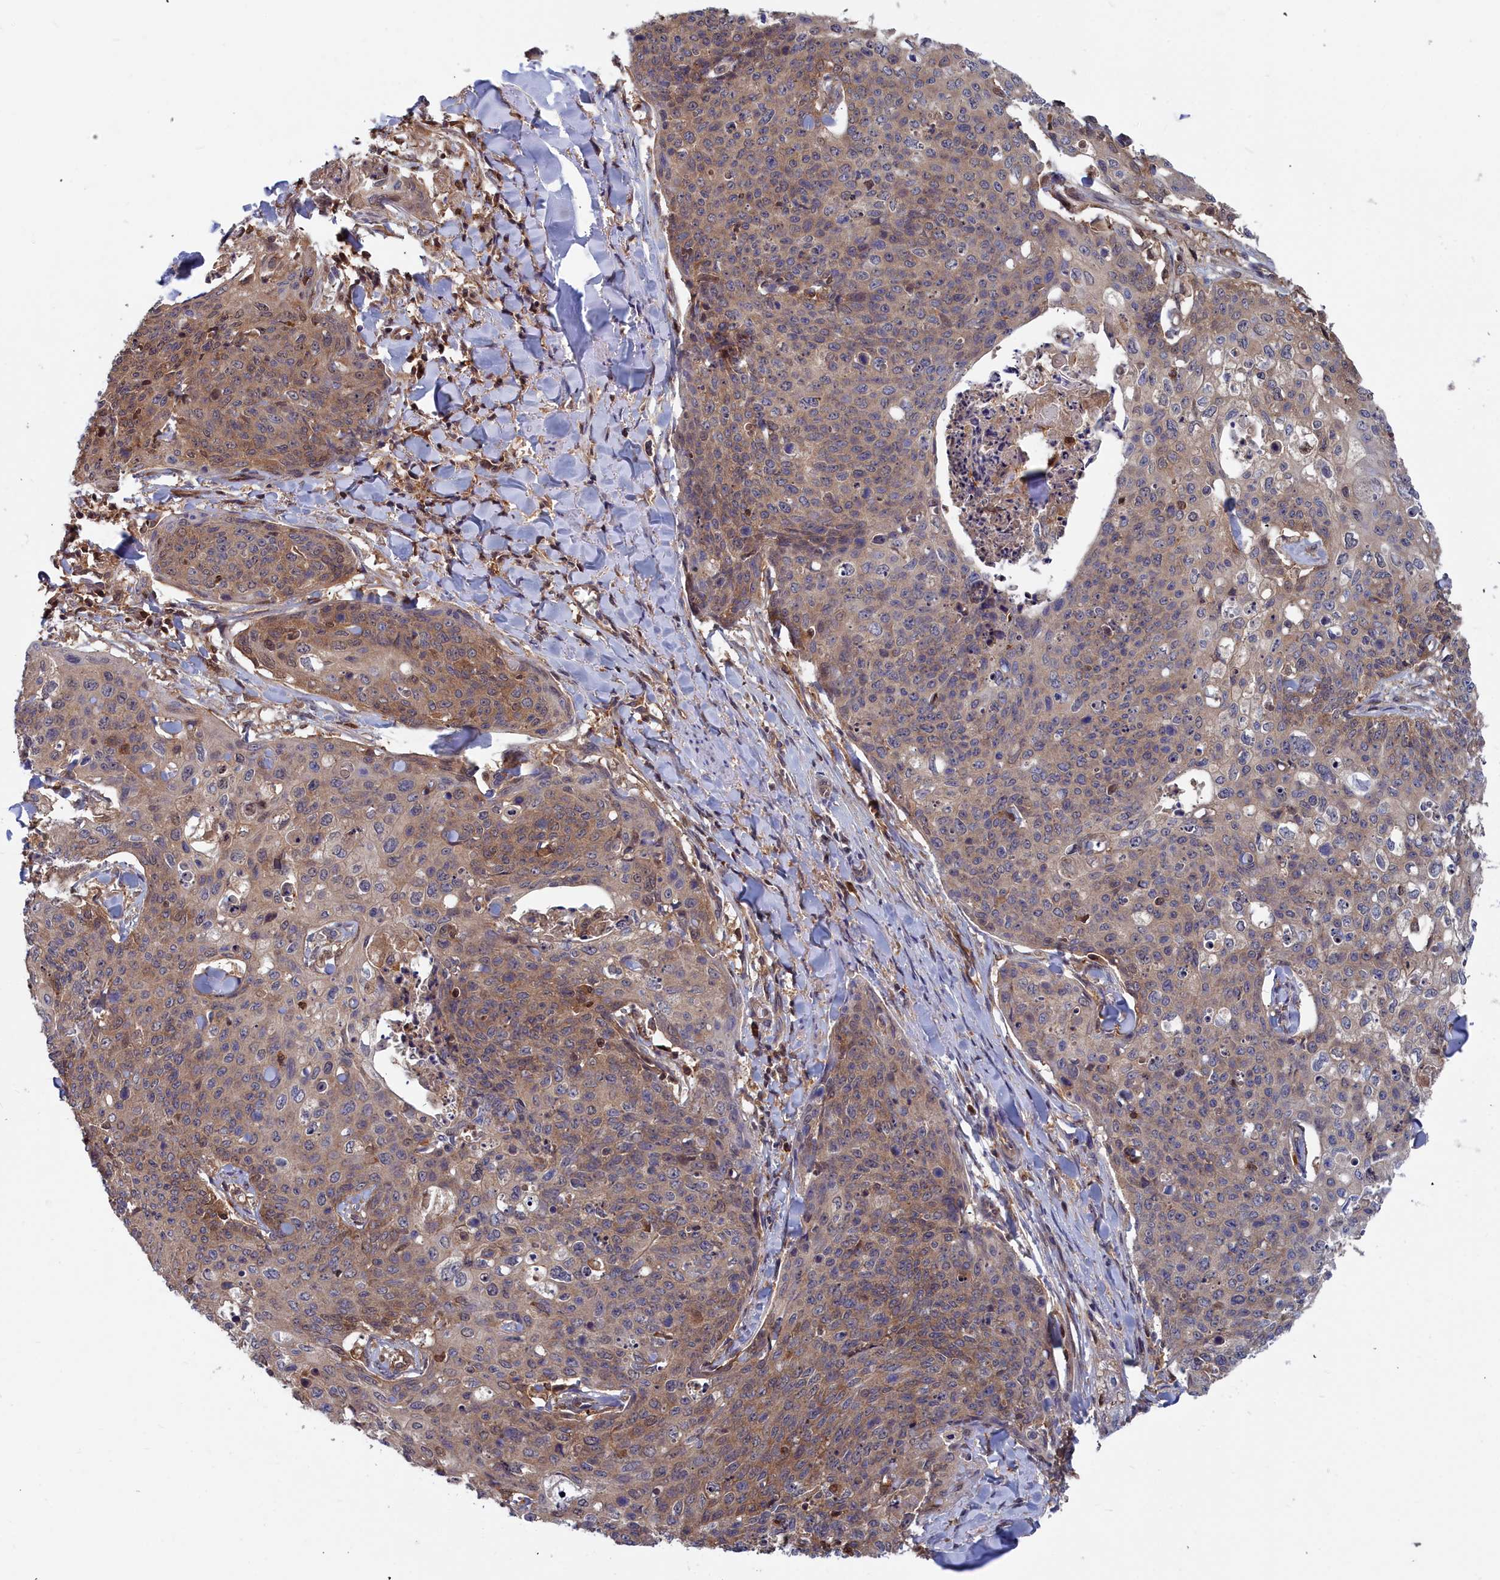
{"staining": {"intensity": "moderate", "quantity": ">75%", "location": "cytoplasmic/membranous"}, "tissue": "skin cancer", "cell_type": "Tumor cells", "image_type": "cancer", "snomed": [{"axis": "morphology", "description": "Squamous cell carcinoma, NOS"}, {"axis": "topography", "description": "Skin"}, {"axis": "topography", "description": "Vulva"}], "caption": "Protein expression analysis of human squamous cell carcinoma (skin) reveals moderate cytoplasmic/membranous staining in about >75% of tumor cells.", "gene": "GFRA2", "patient": {"sex": "female", "age": 85}}